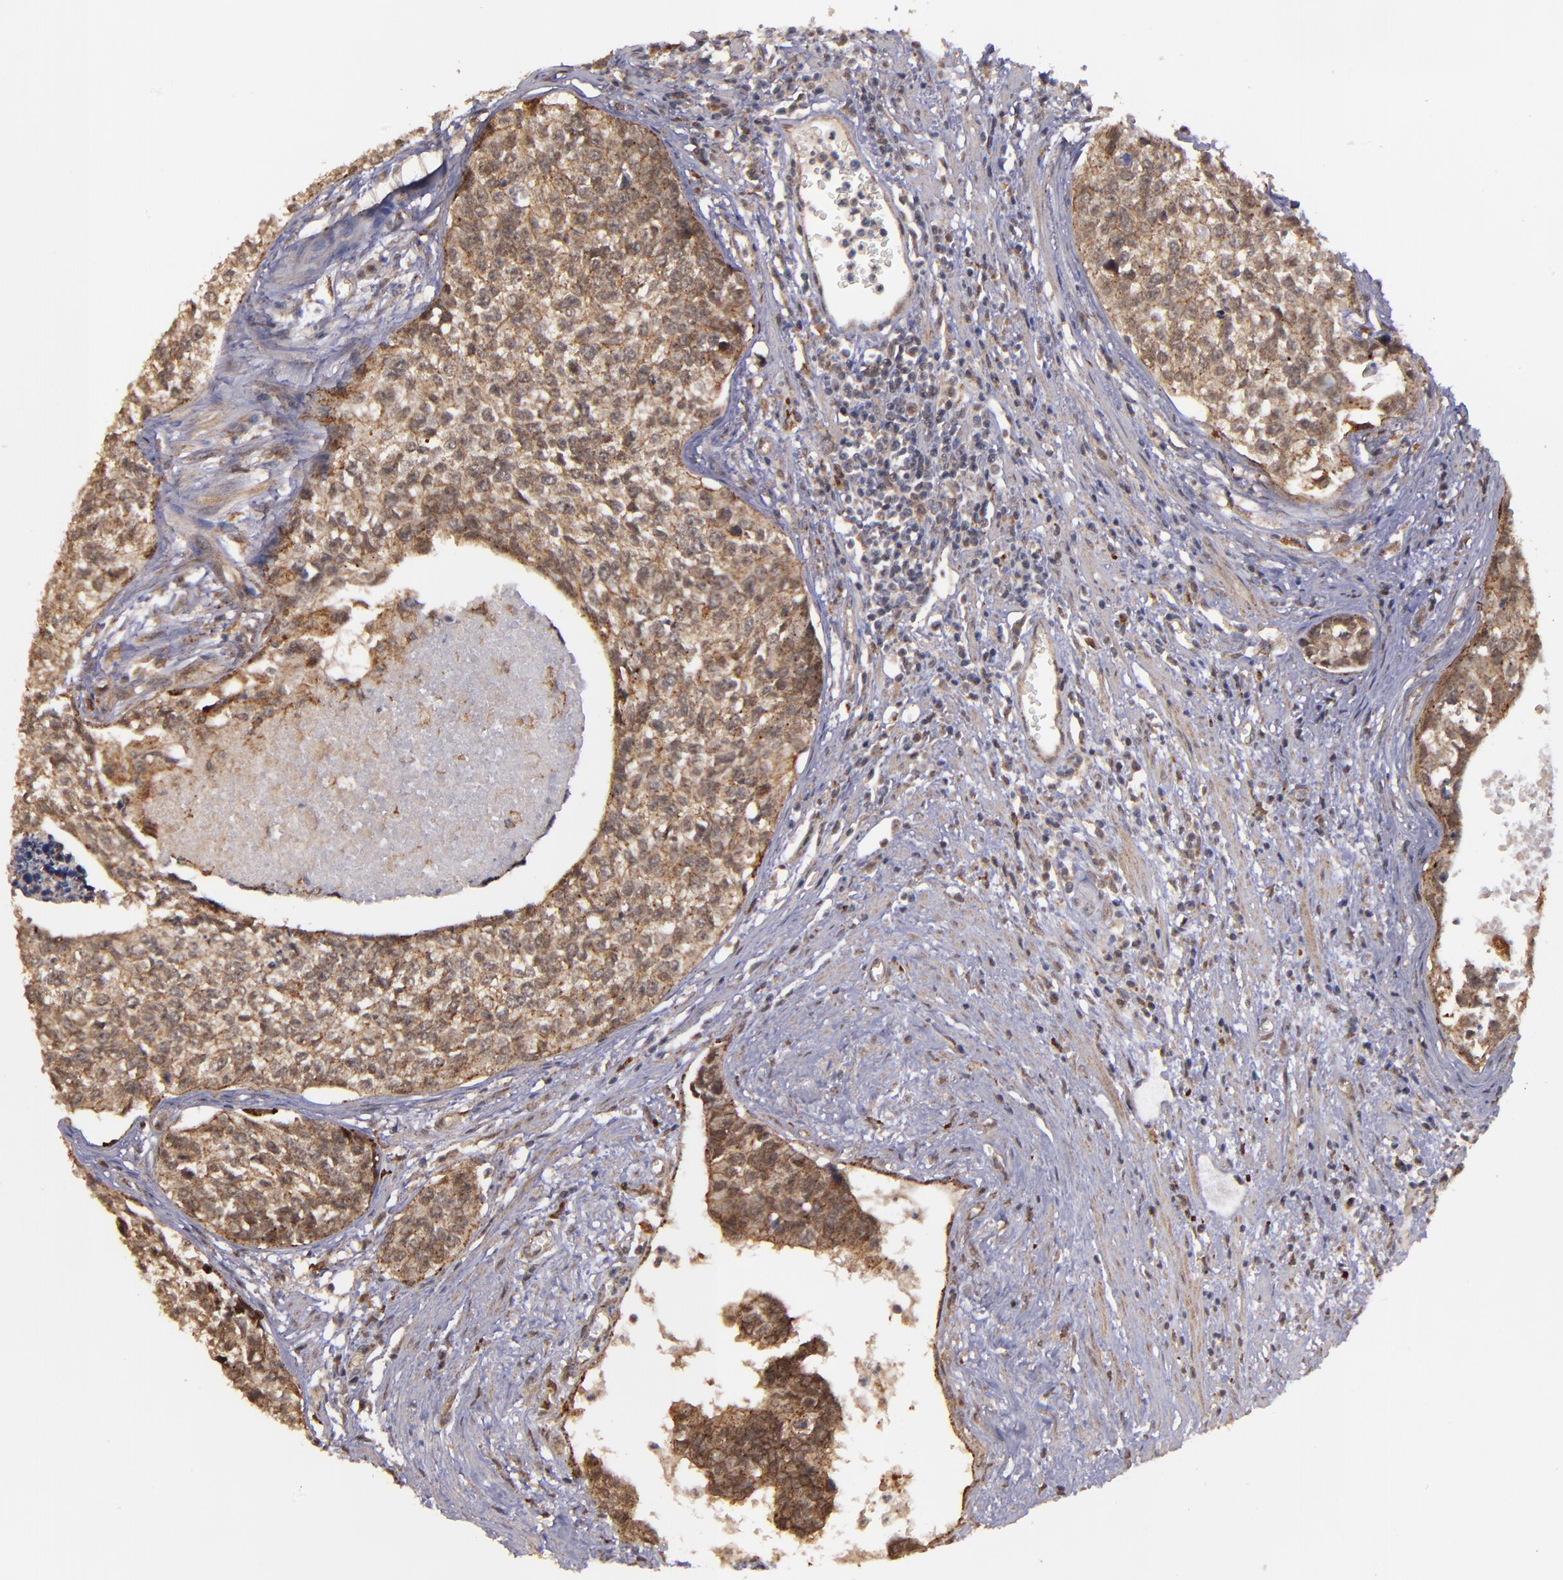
{"staining": {"intensity": "moderate", "quantity": ">75%", "location": "cytoplasmic/membranous"}, "tissue": "urothelial cancer", "cell_type": "Tumor cells", "image_type": "cancer", "snomed": [{"axis": "morphology", "description": "Urothelial carcinoma, High grade"}, {"axis": "topography", "description": "Urinary bladder"}], "caption": "Human urothelial cancer stained for a protein (brown) shows moderate cytoplasmic/membranous positive expression in approximately >75% of tumor cells.", "gene": "SIPA1L1", "patient": {"sex": "male", "age": 81}}